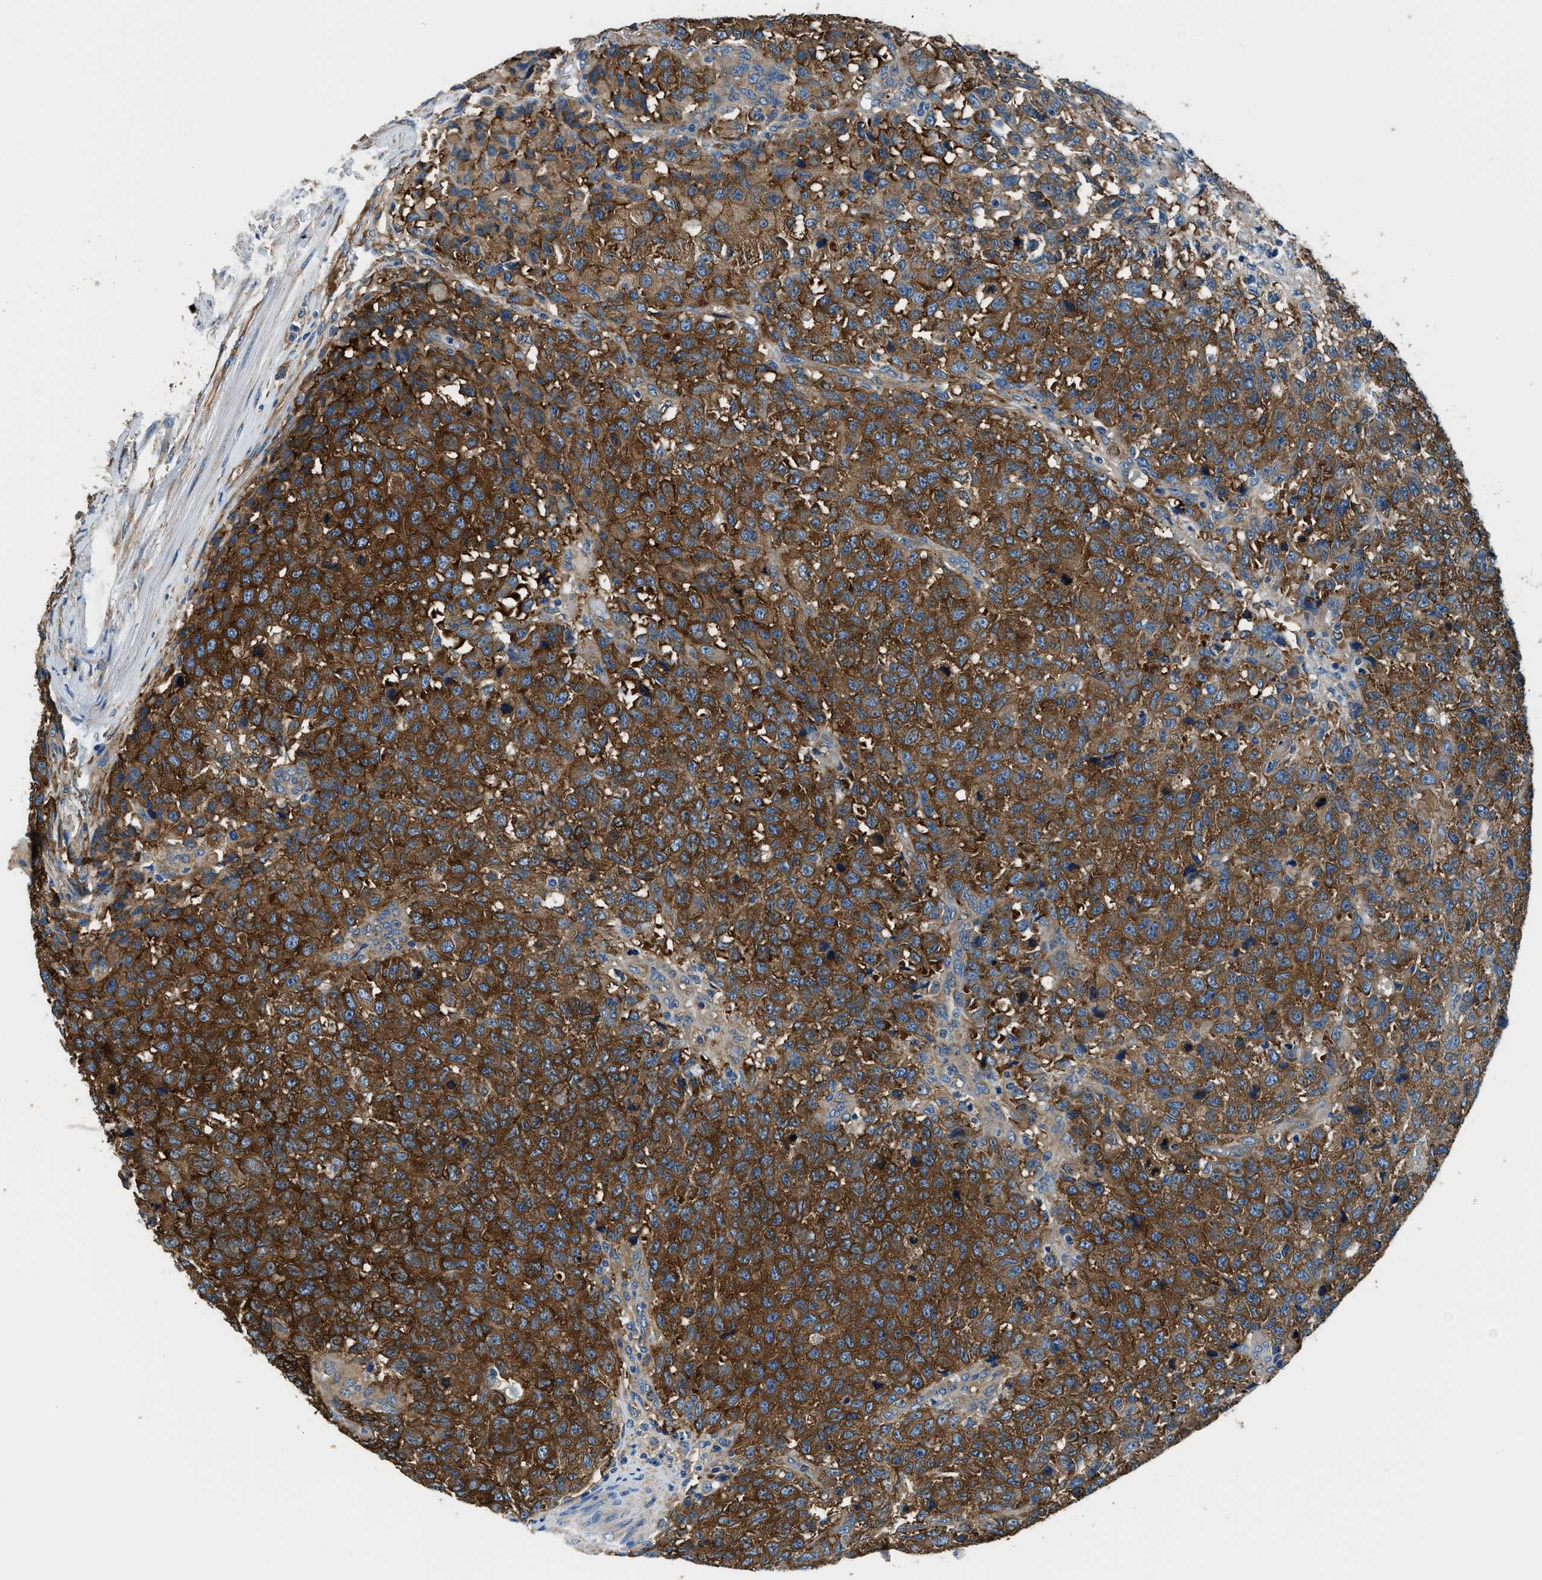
{"staining": {"intensity": "strong", "quantity": ">75%", "location": "cytoplasmic/membranous"}, "tissue": "testis cancer", "cell_type": "Tumor cells", "image_type": "cancer", "snomed": [{"axis": "morphology", "description": "Seminoma, NOS"}, {"axis": "topography", "description": "Testis"}], "caption": "Immunohistochemistry (DAB (3,3'-diaminobenzidine)) staining of testis cancer (seminoma) reveals strong cytoplasmic/membranous protein expression in approximately >75% of tumor cells.", "gene": "EEA1", "patient": {"sex": "male", "age": 59}}